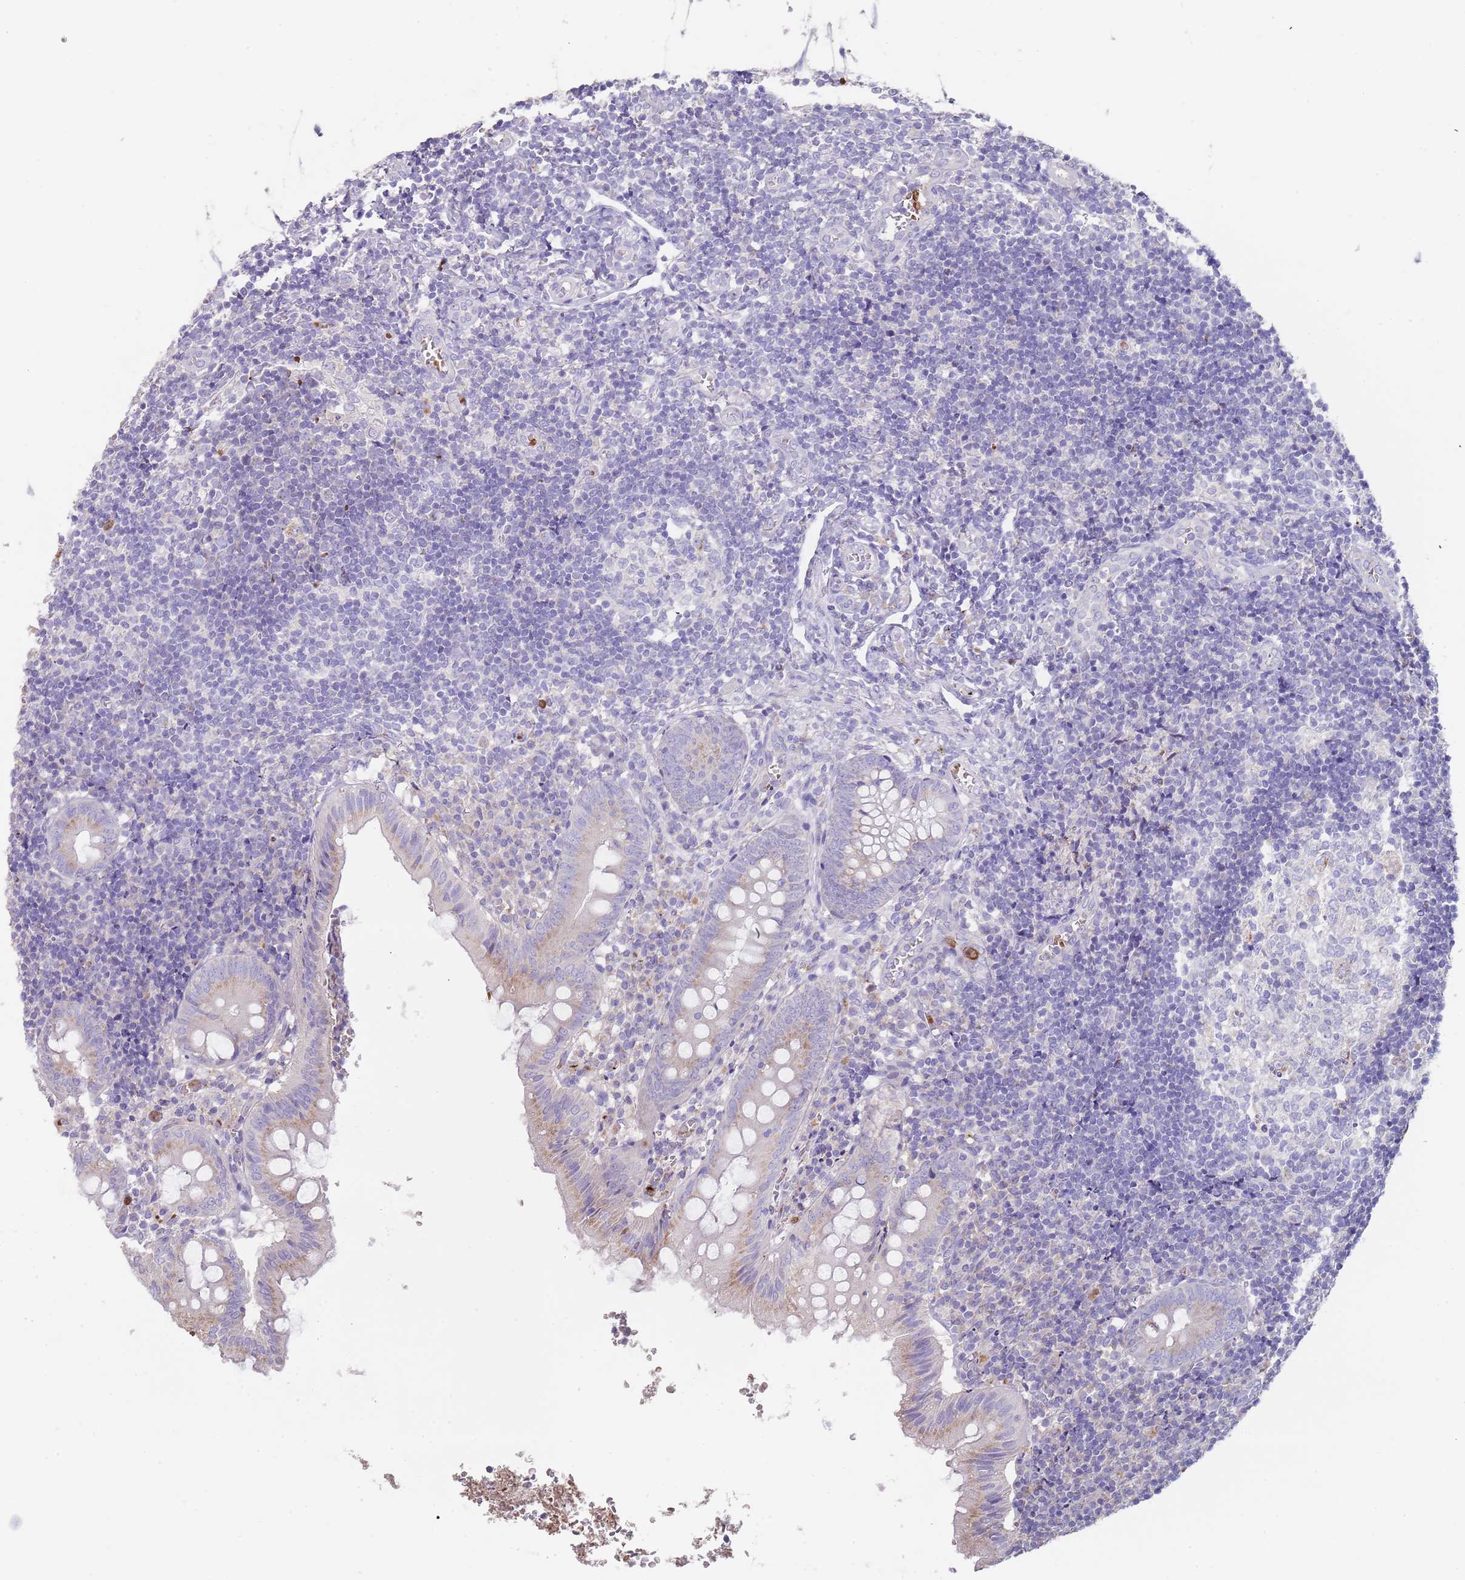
{"staining": {"intensity": "weak", "quantity": "<25%", "location": "cytoplasmic/membranous"}, "tissue": "appendix", "cell_type": "Glandular cells", "image_type": "normal", "snomed": [{"axis": "morphology", "description": "Normal tissue, NOS"}, {"axis": "topography", "description": "Appendix"}], "caption": "IHC micrograph of unremarkable appendix: appendix stained with DAB (3,3'-diaminobenzidine) demonstrates no significant protein expression in glandular cells. (Stains: DAB immunohistochemistry (IHC) with hematoxylin counter stain, Microscopy: brightfield microscopy at high magnification).", "gene": "TMEM251", "patient": {"sex": "male", "age": 8}}